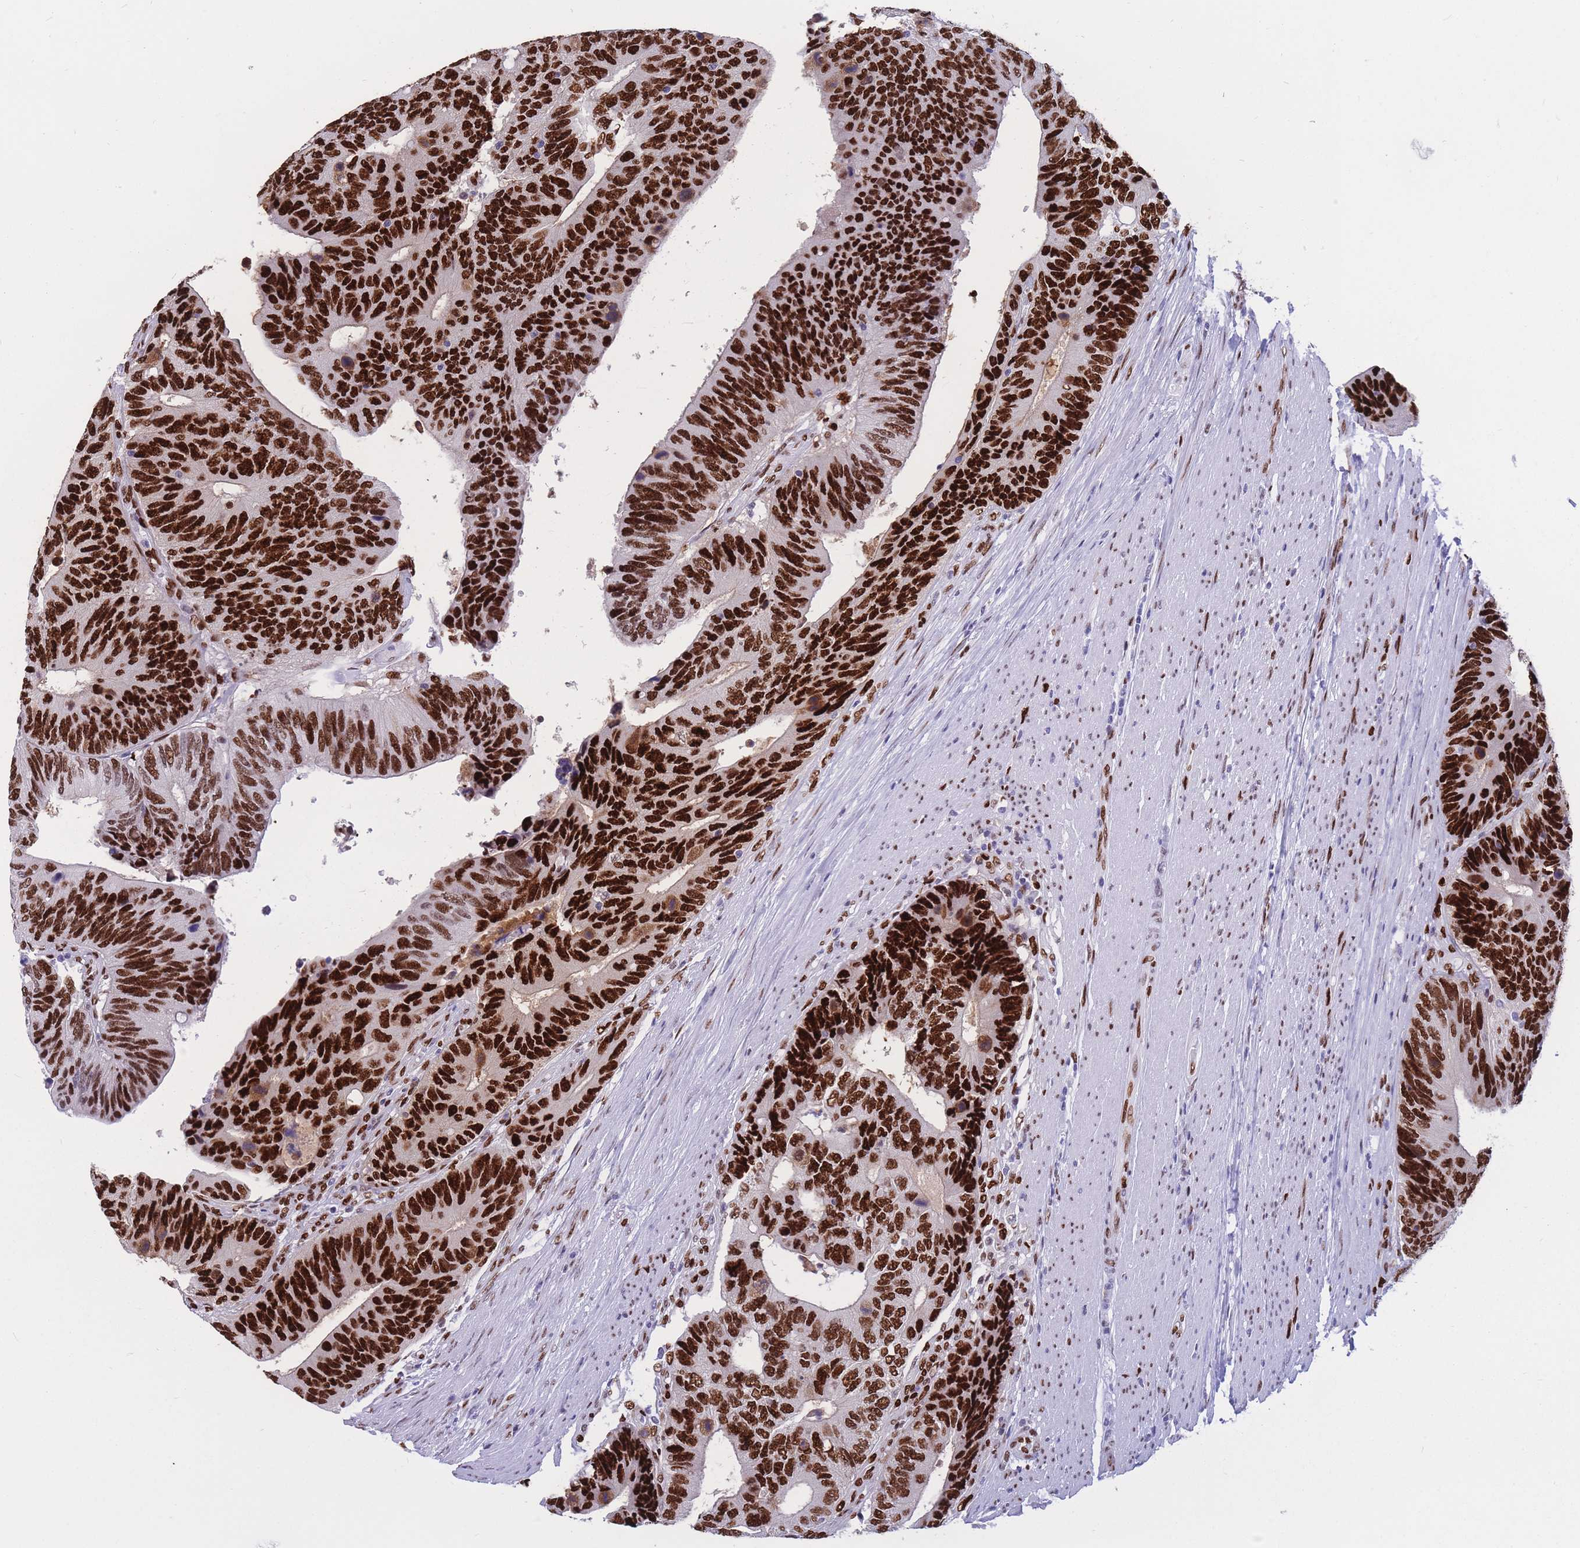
{"staining": {"intensity": "strong", "quantity": ">75%", "location": "nuclear"}, "tissue": "colorectal cancer", "cell_type": "Tumor cells", "image_type": "cancer", "snomed": [{"axis": "morphology", "description": "Adenocarcinoma, NOS"}, {"axis": "topography", "description": "Colon"}], "caption": "A brown stain labels strong nuclear staining of a protein in human colorectal cancer (adenocarcinoma) tumor cells.", "gene": "NASP", "patient": {"sex": "male", "age": 87}}